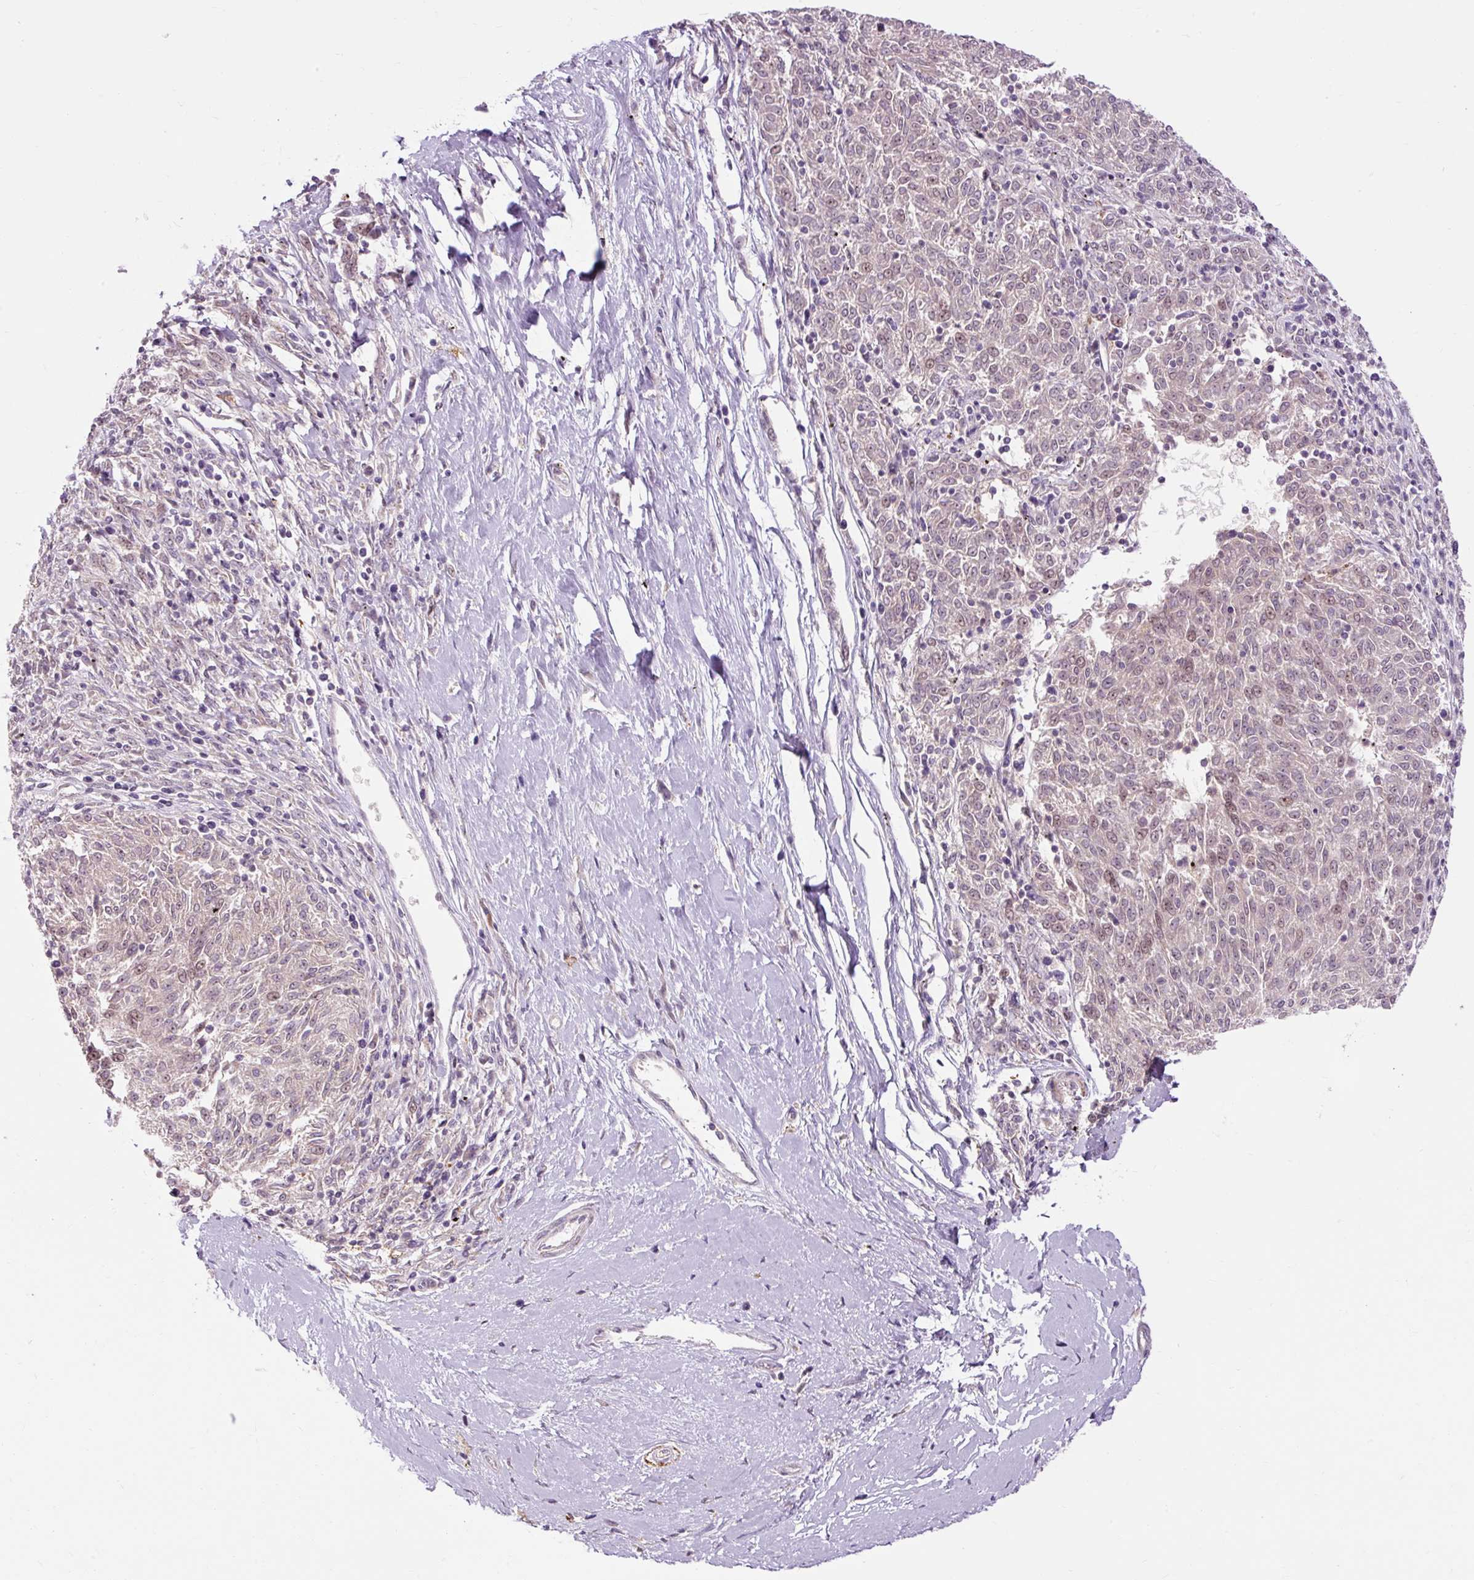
{"staining": {"intensity": "weak", "quantity": "25%-75%", "location": "nuclear"}, "tissue": "melanoma", "cell_type": "Tumor cells", "image_type": "cancer", "snomed": [{"axis": "morphology", "description": "Malignant melanoma, NOS"}, {"axis": "topography", "description": "Skin"}], "caption": "This micrograph shows IHC staining of malignant melanoma, with low weak nuclear staining in approximately 25%-75% of tumor cells.", "gene": "CEBPZ", "patient": {"sex": "female", "age": 72}}